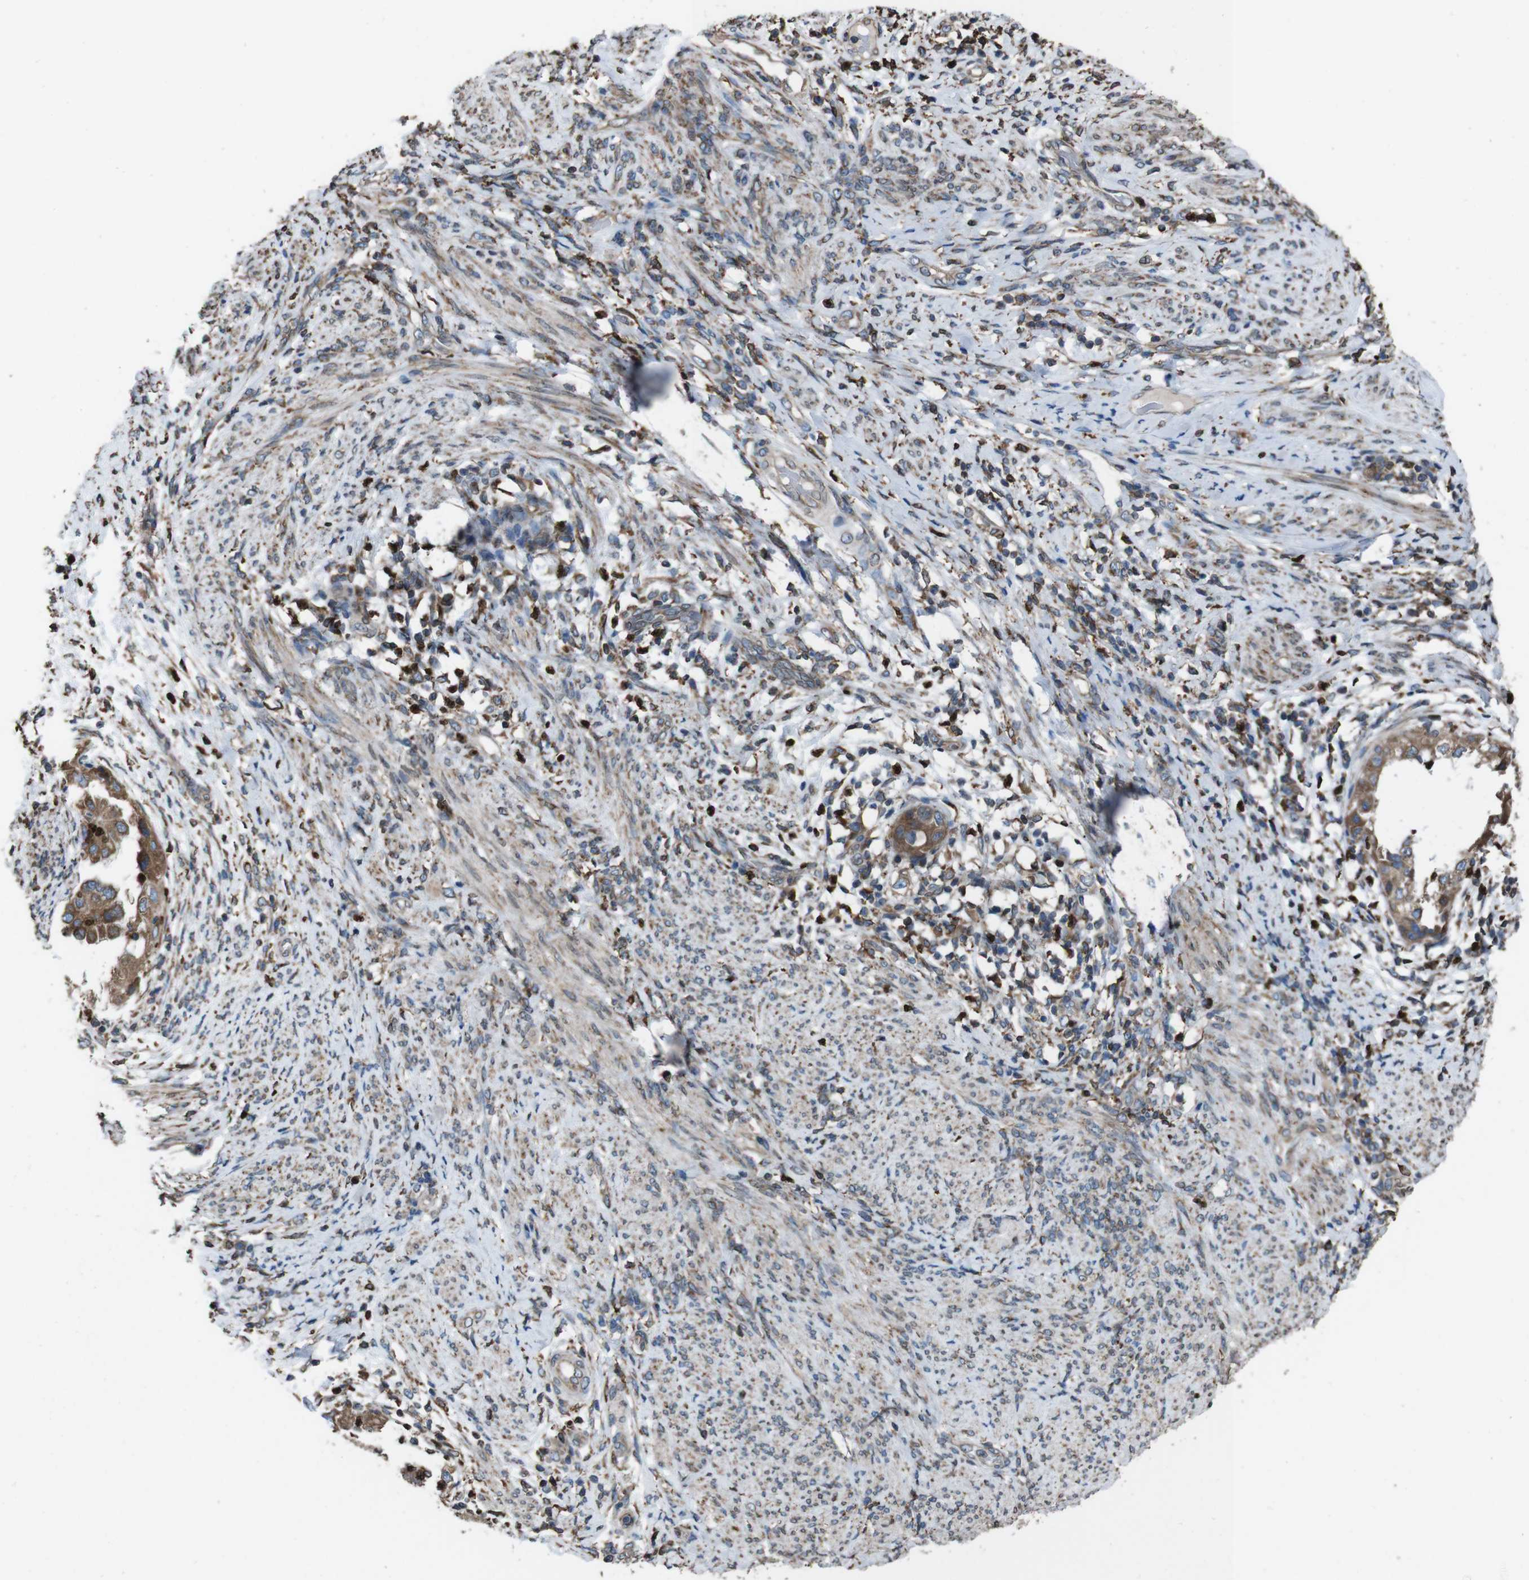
{"staining": {"intensity": "moderate", "quantity": ">75%", "location": "cytoplasmic/membranous"}, "tissue": "endometrial cancer", "cell_type": "Tumor cells", "image_type": "cancer", "snomed": [{"axis": "morphology", "description": "Adenocarcinoma, NOS"}, {"axis": "topography", "description": "Endometrium"}], "caption": "Human adenocarcinoma (endometrial) stained for a protein (brown) shows moderate cytoplasmic/membranous positive staining in approximately >75% of tumor cells.", "gene": "APMAP", "patient": {"sex": "female", "age": 85}}